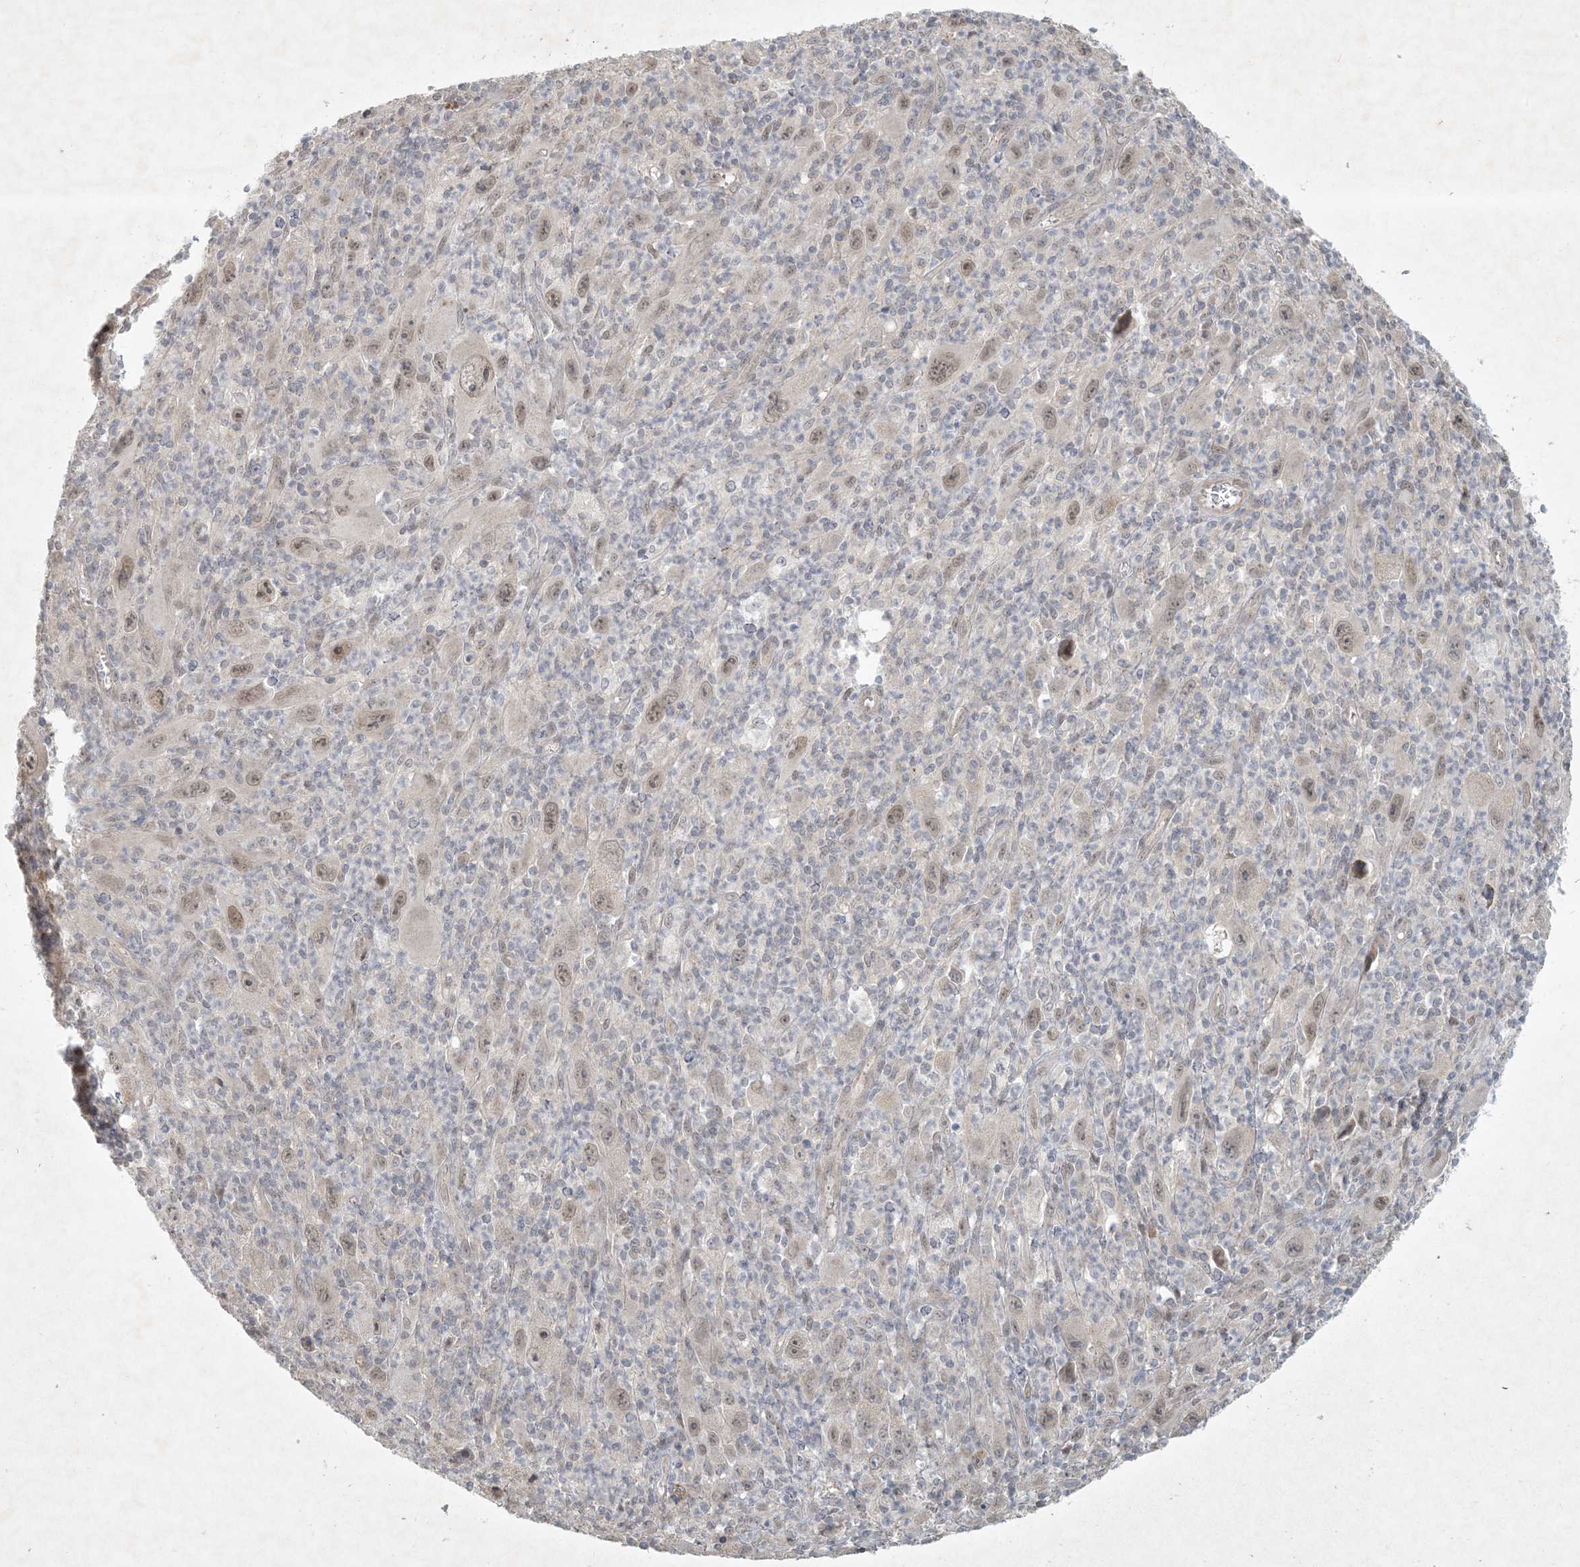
{"staining": {"intensity": "weak", "quantity": "<25%", "location": "nuclear"}, "tissue": "melanoma", "cell_type": "Tumor cells", "image_type": "cancer", "snomed": [{"axis": "morphology", "description": "Malignant melanoma, Metastatic site"}, {"axis": "topography", "description": "Skin"}], "caption": "Malignant melanoma (metastatic site) was stained to show a protein in brown. There is no significant staining in tumor cells.", "gene": "BCORL1", "patient": {"sex": "female", "age": 56}}